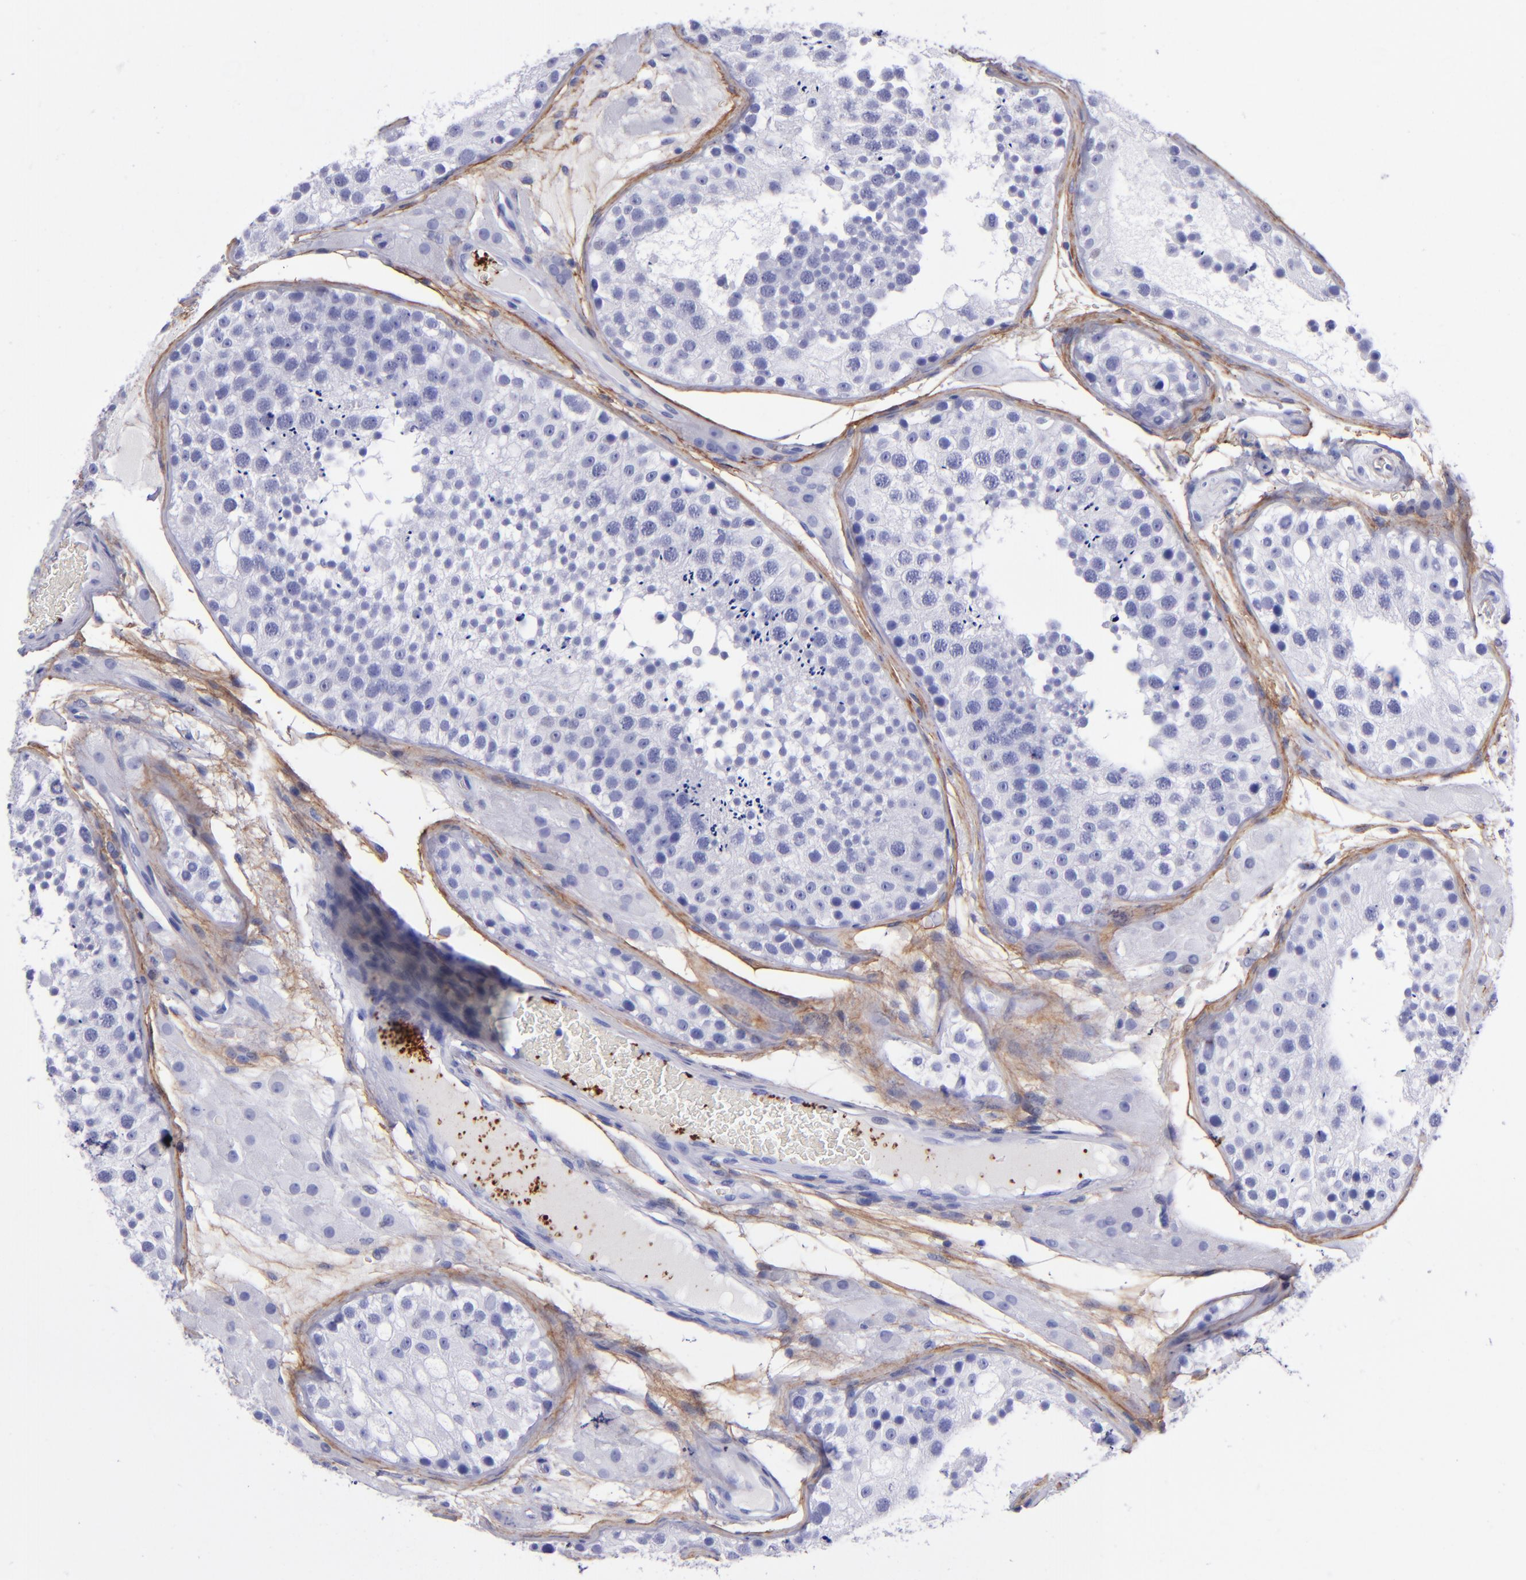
{"staining": {"intensity": "negative", "quantity": "none", "location": "none"}, "tissue": "testis", "cell_type": "Cells in seminiferous ducts", "image_type": "normal", "snomed": [{"axis": "morphology", "description": "Normal tissue, NOS"}, {"axis": "topography", "description": "Testis"}], "caption": "Cells in seminiferous ducts show no significant protein staining in normal testis. Brightfield microscopy of immunohistochemistry (IHC) stained with DAB (brown) and hematoxylin (blue), captured at high magnification.", "gene": "EFCAB13", "patient": {"sex": "male", "age": 26}}